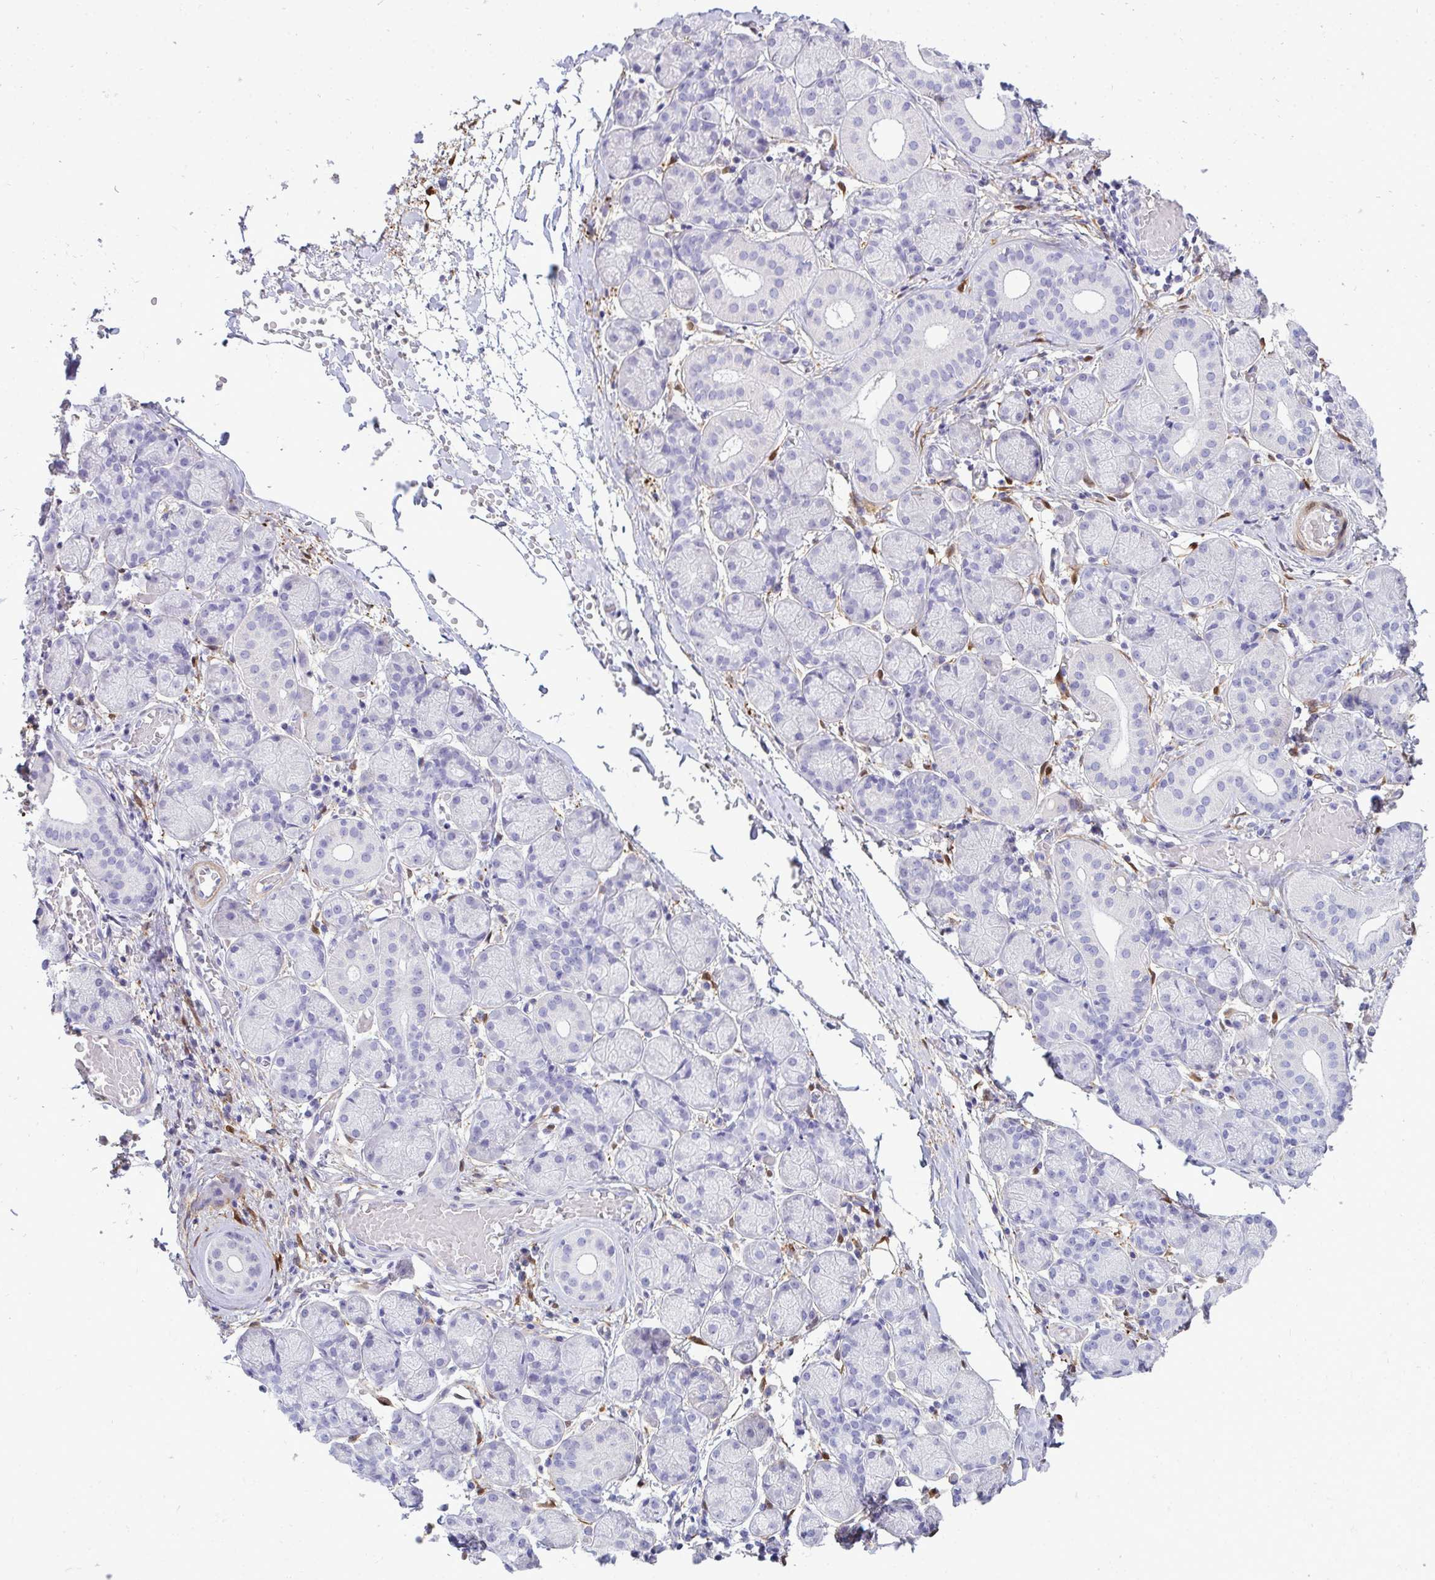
{"staining": {"intensity": "negative", "quantity": "none", "location": "none"}, "tissue": "salivary gland", "cell_type": "Glandular cells", "image_type": "normal", "snomed": [{"axis": "morphology", "description": "Normal tissue, NOS"}, {"axis": "topography", "description": "Salivary gland"}], "caption": "Immunohistochemistry of normal salivary gland reveals no expression in glandular cells.", "gene": "HSPB6", "patient": {"sex": "female", "age": 24}}